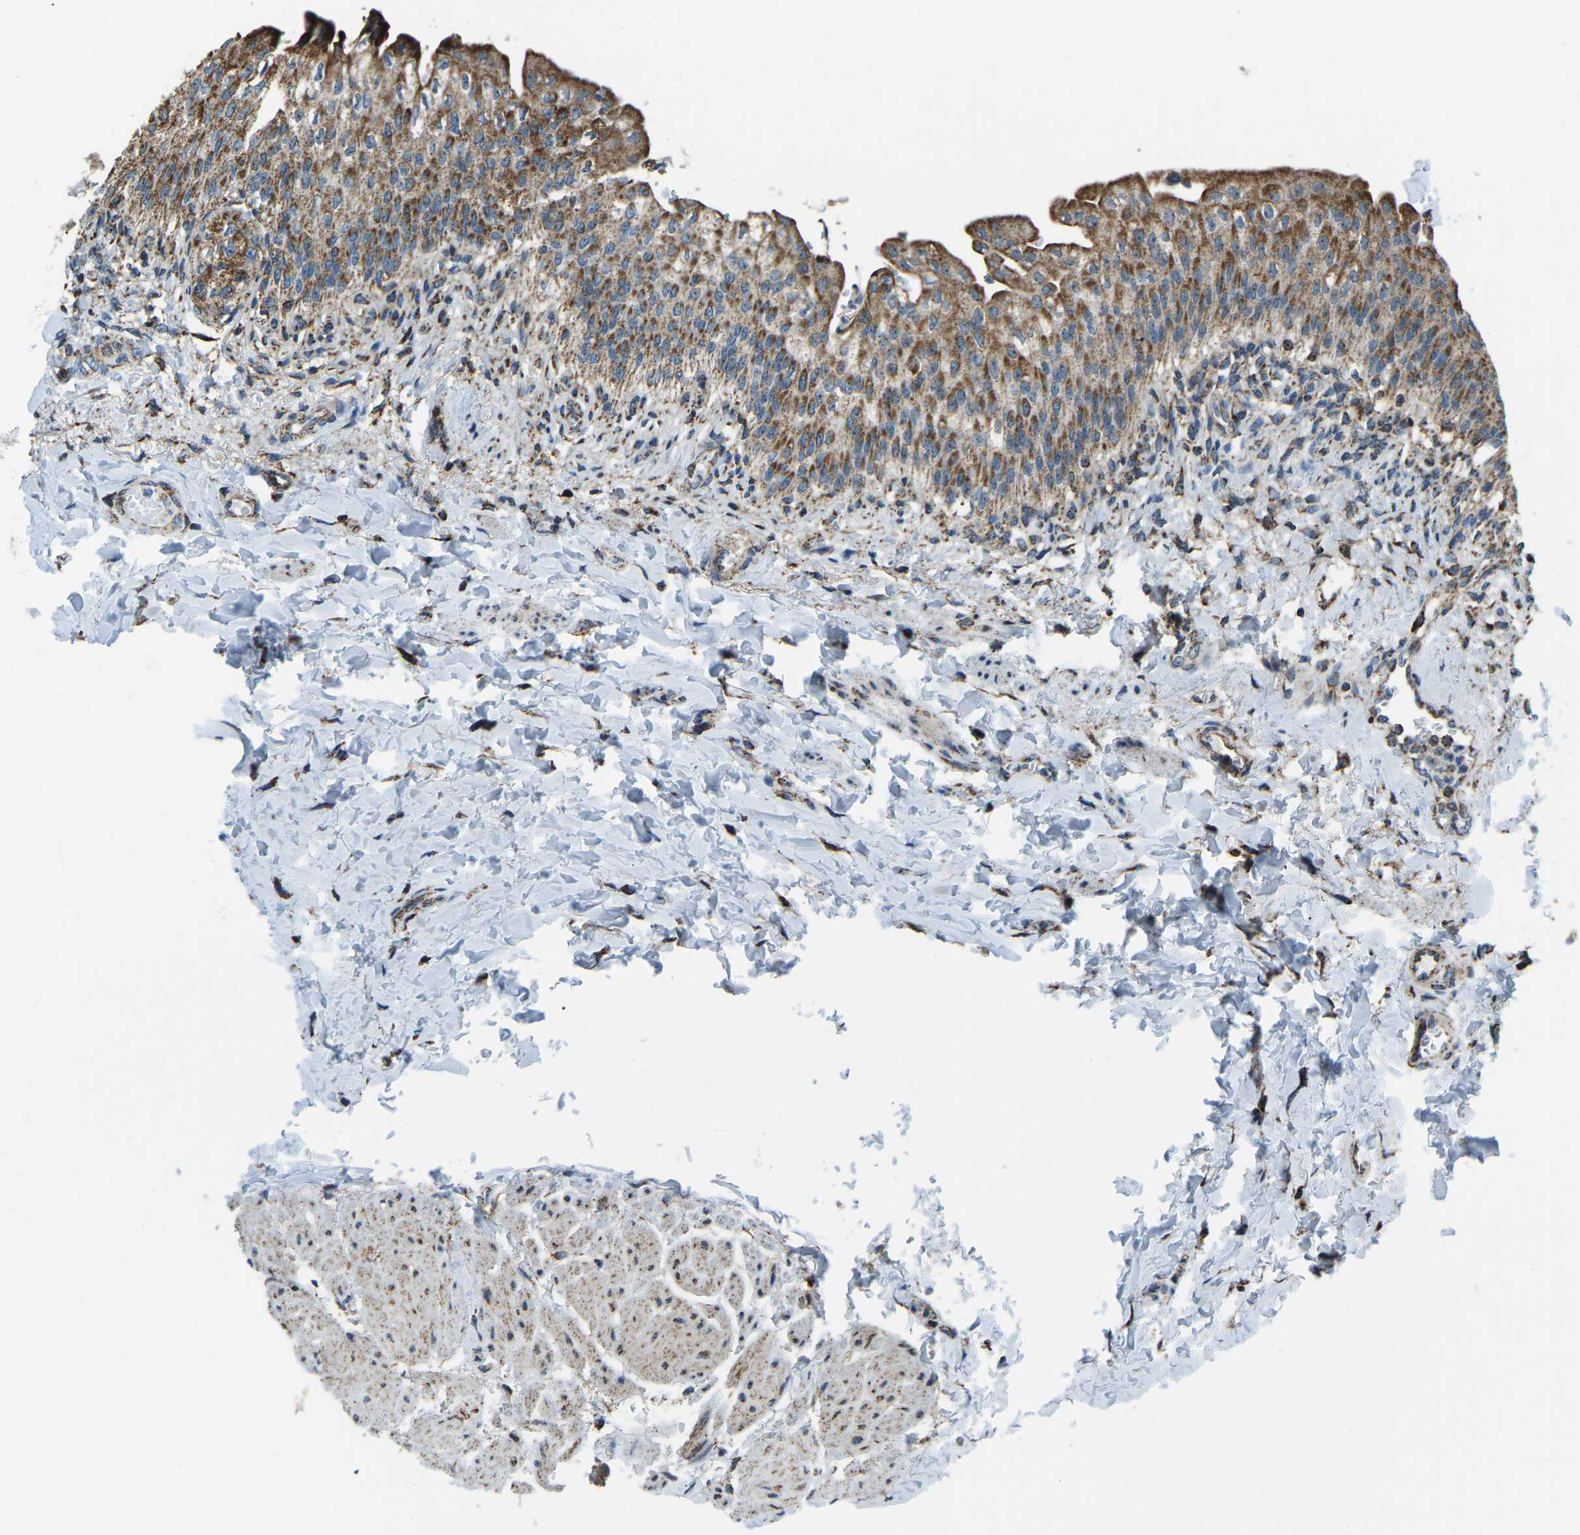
{"staining": {"intensity": "moderate", "quantity": ">75%", "location": "cytoplasmic/membranous"}, "tissue": "urinary bladder", "cell_type": "Urothelial cells", "image_type": "normal", "snomed": [{"axis": "morphology", "description": "Normal tissue, NOS"}, {"axis": "topography", "description": "Urinary bladder"}], "caption": "Urinary bladder stained with DAB (3,3'-diaminobenzidine) immunohistochemistry displays medium levels of moderate cytoplasmic/membranous expression in about >75% of urothelial cells. The staining was performed using DAB to visualize the protein expression in brown, while the nuclei were stained in blue with hematoxylin (Magnification: 20x).", "gene": "RBM33", "patient": {"sex": "female", "age": 60}}